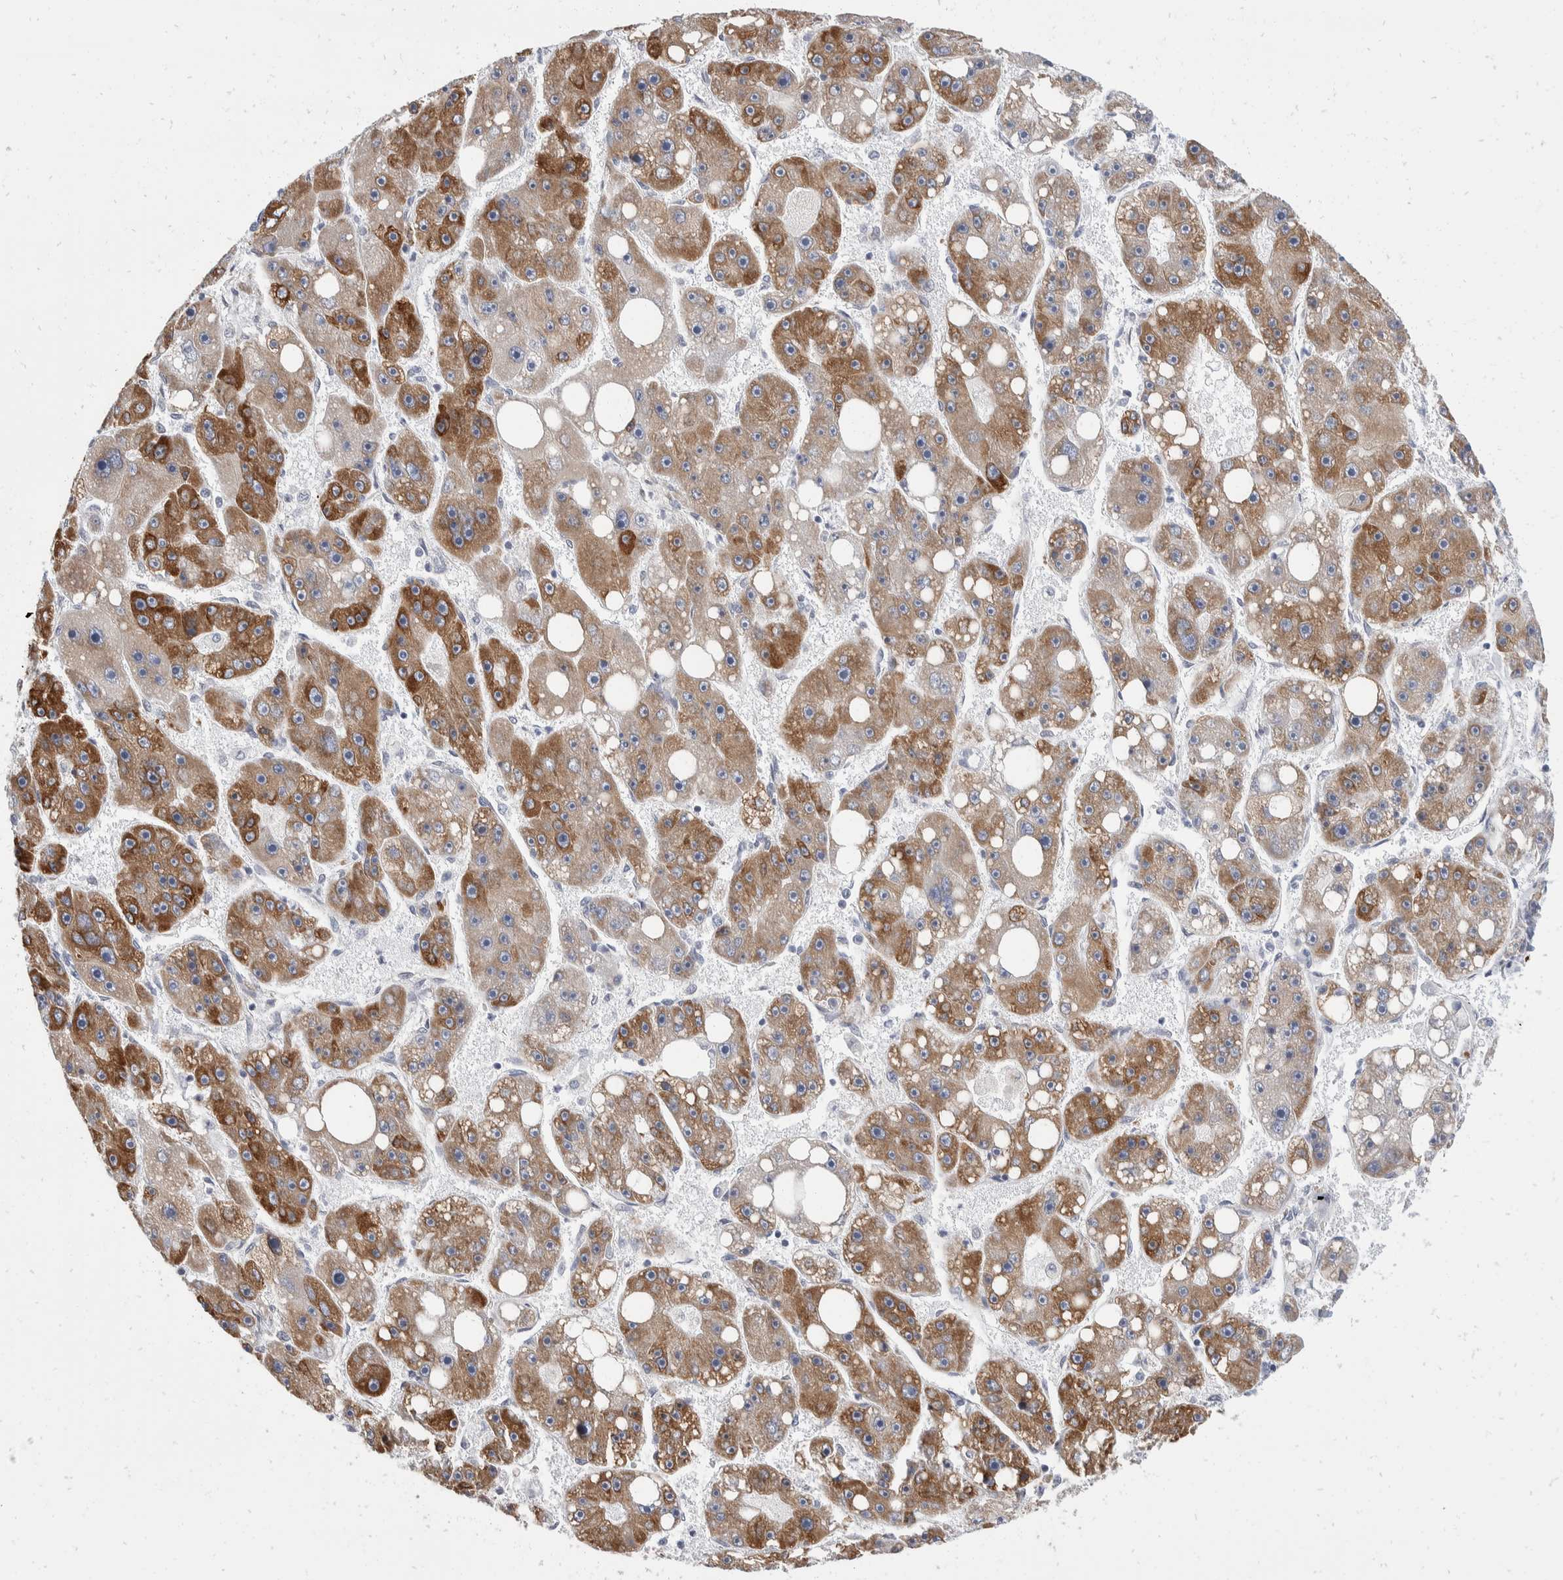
{"staining": {"intensity": "strong", "quantity": "25%-75%", "location": "cytoplasmic/membranous"}, "tissue": "liver cancer", "cell_type": "Tumor cells", "image_type": "cancer", "snomed": [{"axis": "morphology", "description": "Carcinoma, Hepatocellular, NOS"}, {"axis": "topography", "description": "Liver"}], "caption": "The histopathology image reveals immunohistochemical staining of liver hepatocellular carcinoma. There is strong cytoplasmic/membranous positivity is appreciated in about 25%-75% of tumor cells. (brown staining indicates protein expression, while blue staining denotes nuclei).", "gene": "TMEM245", "patient": {"sex": "female", "age": 61}}